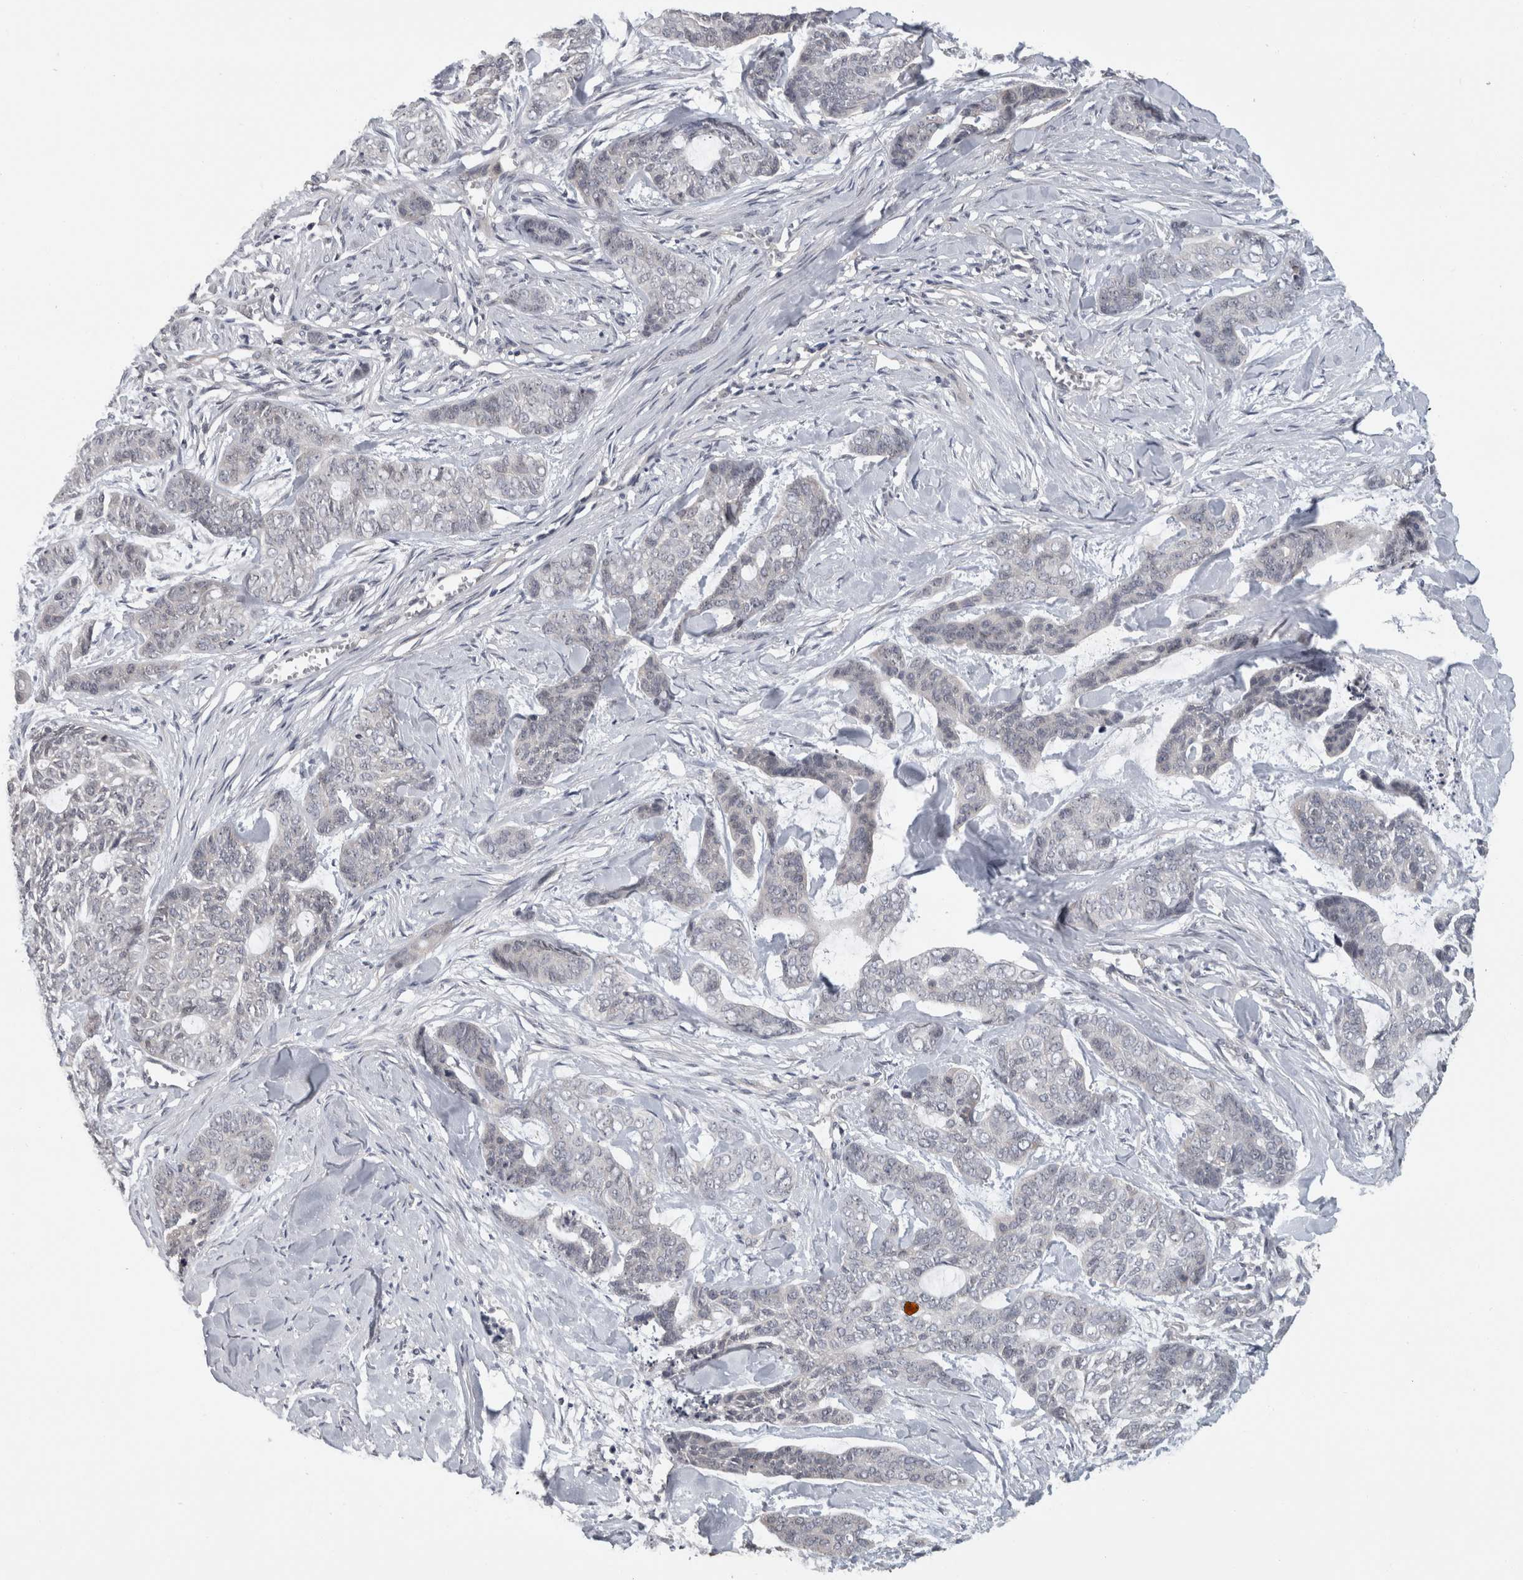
{"staining": {"intensity": "negative", "quantity": "none", "location": "none"}, "tissue": "skin cancer", "cell_type": "Tumor cells", "image_type": "cancer", "snomed": [{"axis": "morphology", "description": "Basal cell carcinoma"}, {"axis": "topography", "description": "Skin"}], "caption": "There is no significant expression in tumor cells of skin cancer (basal cell carcinoma). (DAB (3,3'-diaminobenzidine) immunohistochemistry with hematoxylin counter stain).", "gene": "RBM28", "patient": {"sex": "female", "age": 64}}